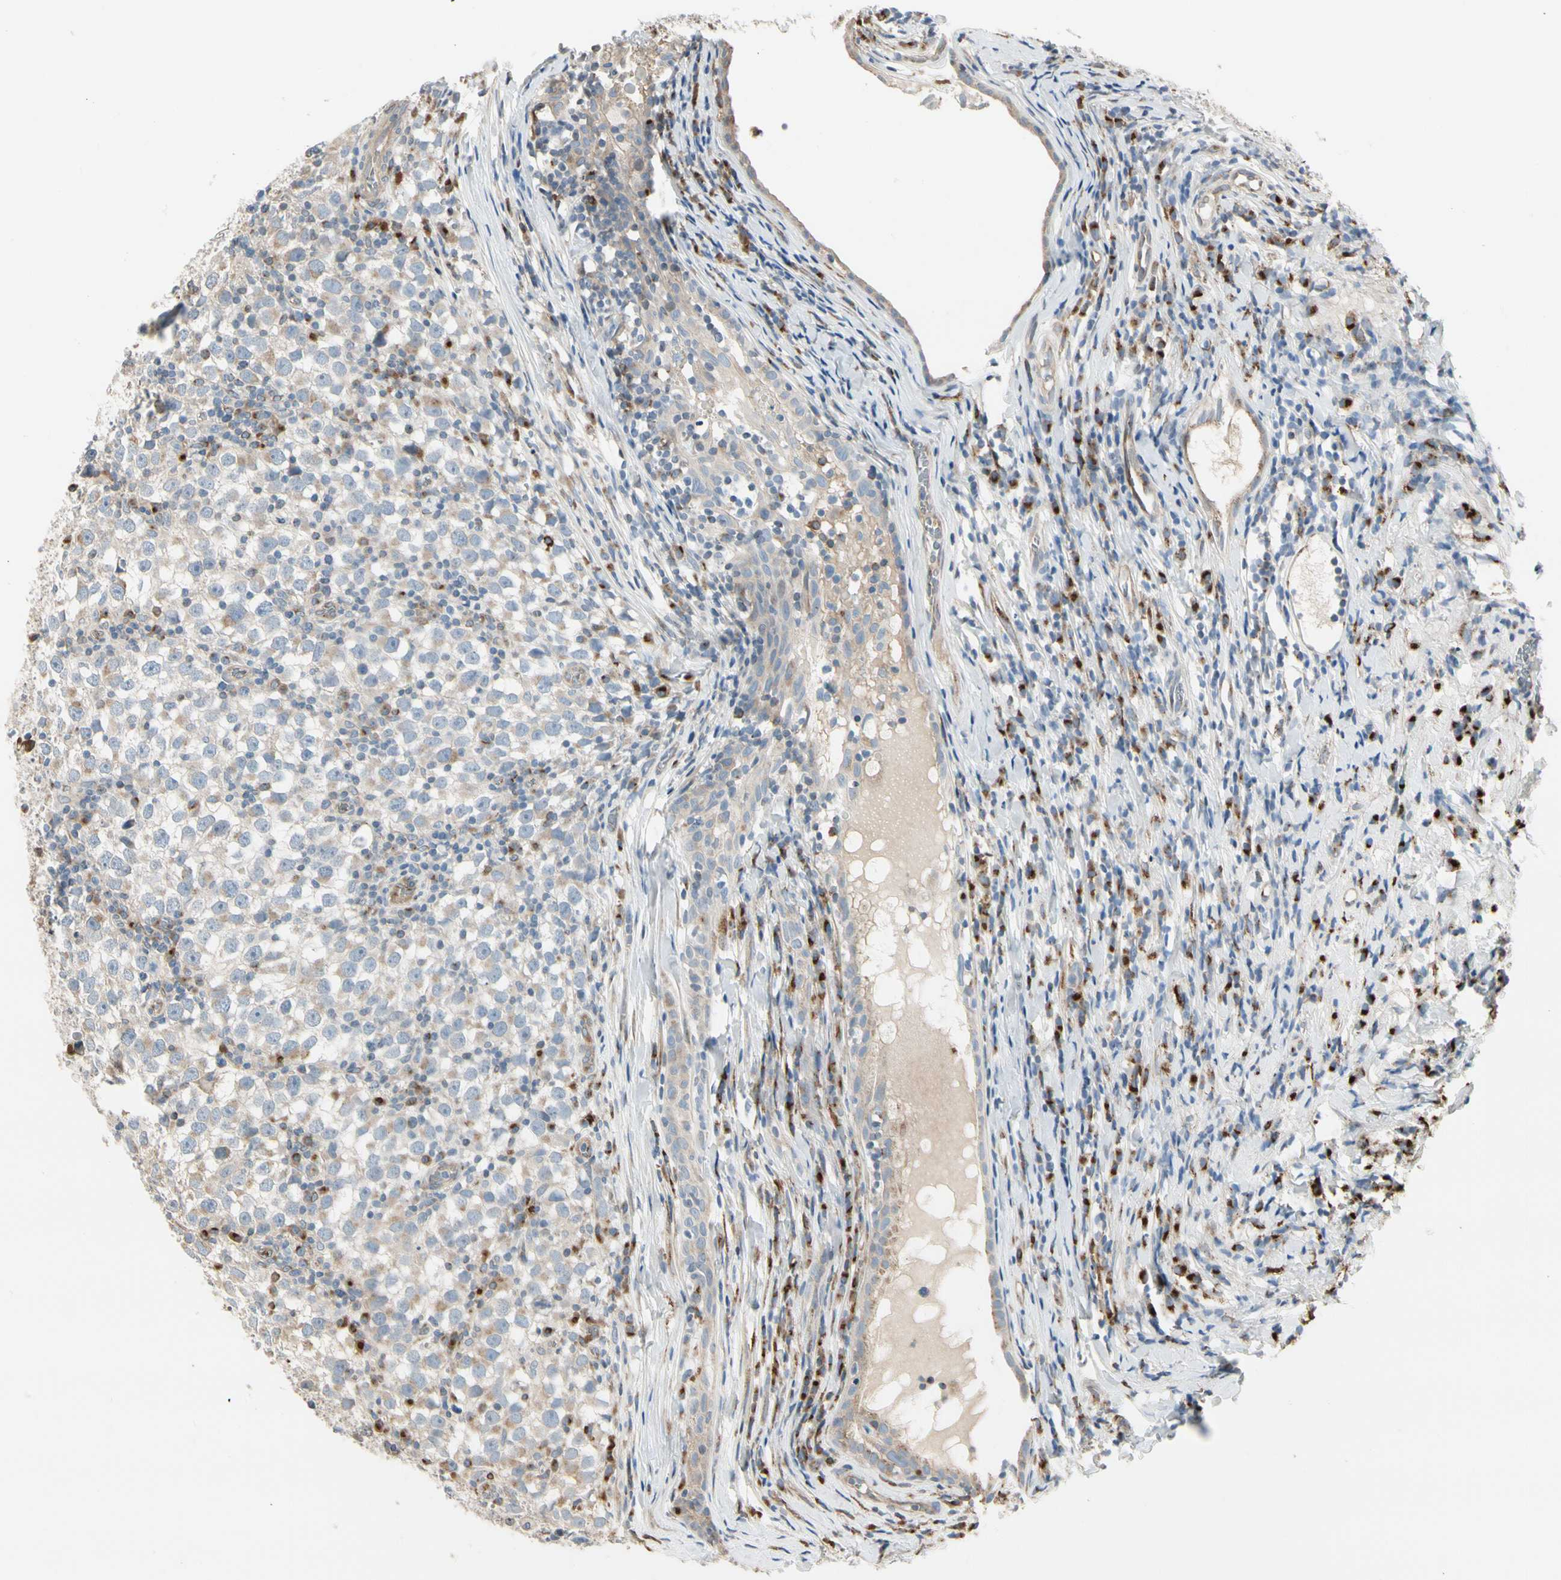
{"staining": {"intensity": "weak", "quantity": ">75%", "location": "cytoplasmic/membranous"}, "tissue": "testis cancer", "cell_type": "Tumor cells", "image_type": "cancer", "snomed": [{"axis": "morphology", "description": "Seminoma, NOS"}, {"axis": "topography", "description": "Testis"}], "caption": "Approximately >75% of tumor cells in testis cancer exhibit weak cytoplasmic/membranous protein staining as visualized by brown immunohistochemical staining.", "gene": "NUCB2", "patient": {"sex": "male", "age": 65}}